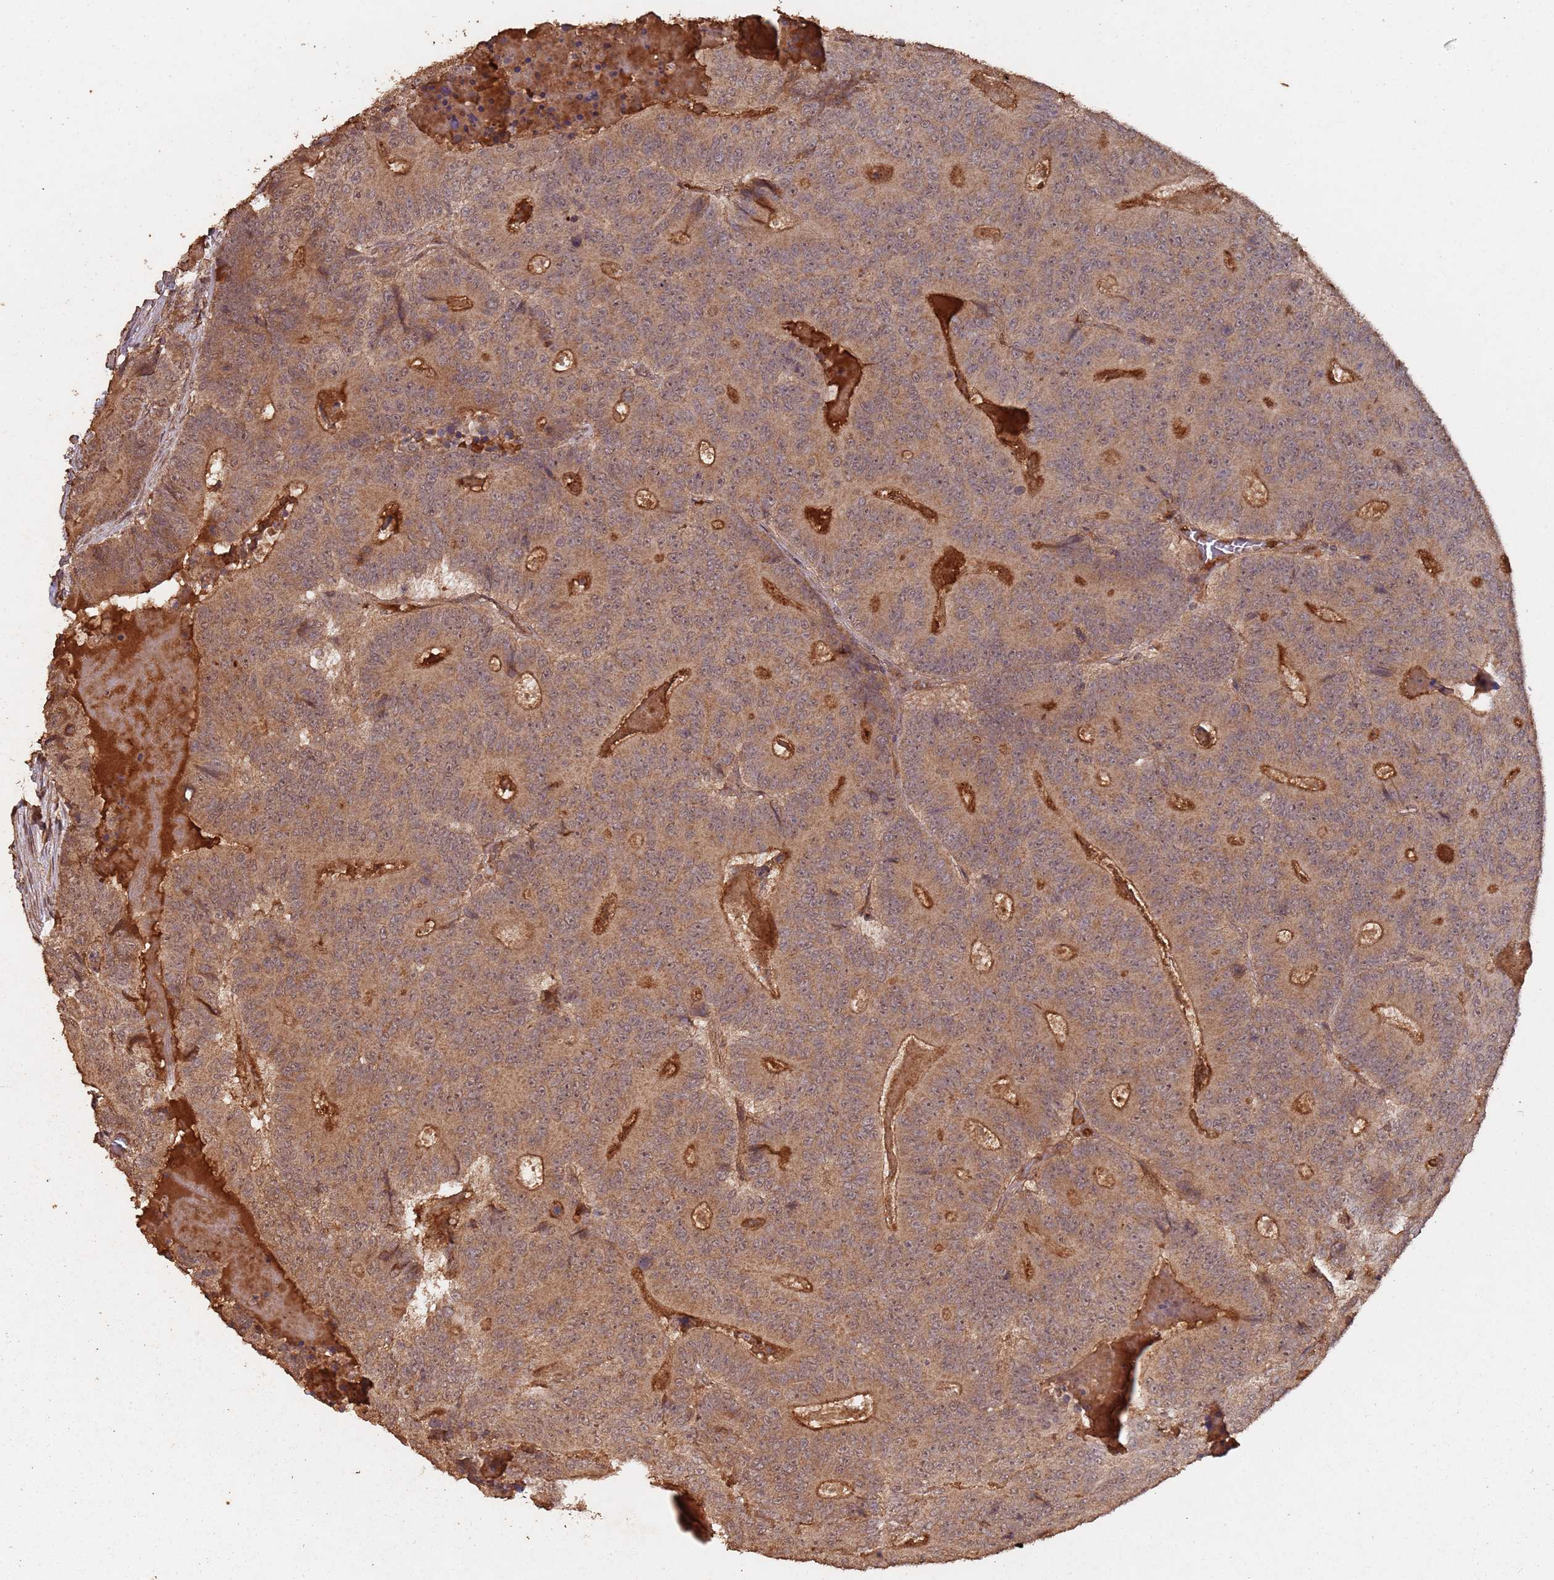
{"staining": {"intensity": "moderate", "quantity": ">75%", "location": "cytoplasmic/membranous"}, "tissue": "colorectal cancer", "cell_type": "Tumor cells", "image_type": "cancer", "snomed": [{"axis": "morphology", "description": "Adenocarcinoma, NOS"}, {"axis": "topography", "description": "Colon"}], "caption": "Protein staining shows moderate cytoplasmic/membranous staining in approximately >75% of tumor cells in colorectal cancer (adenocarcinoma).", "gene": "FRAT1", "patient": {"sex": "male", "age": 83}}